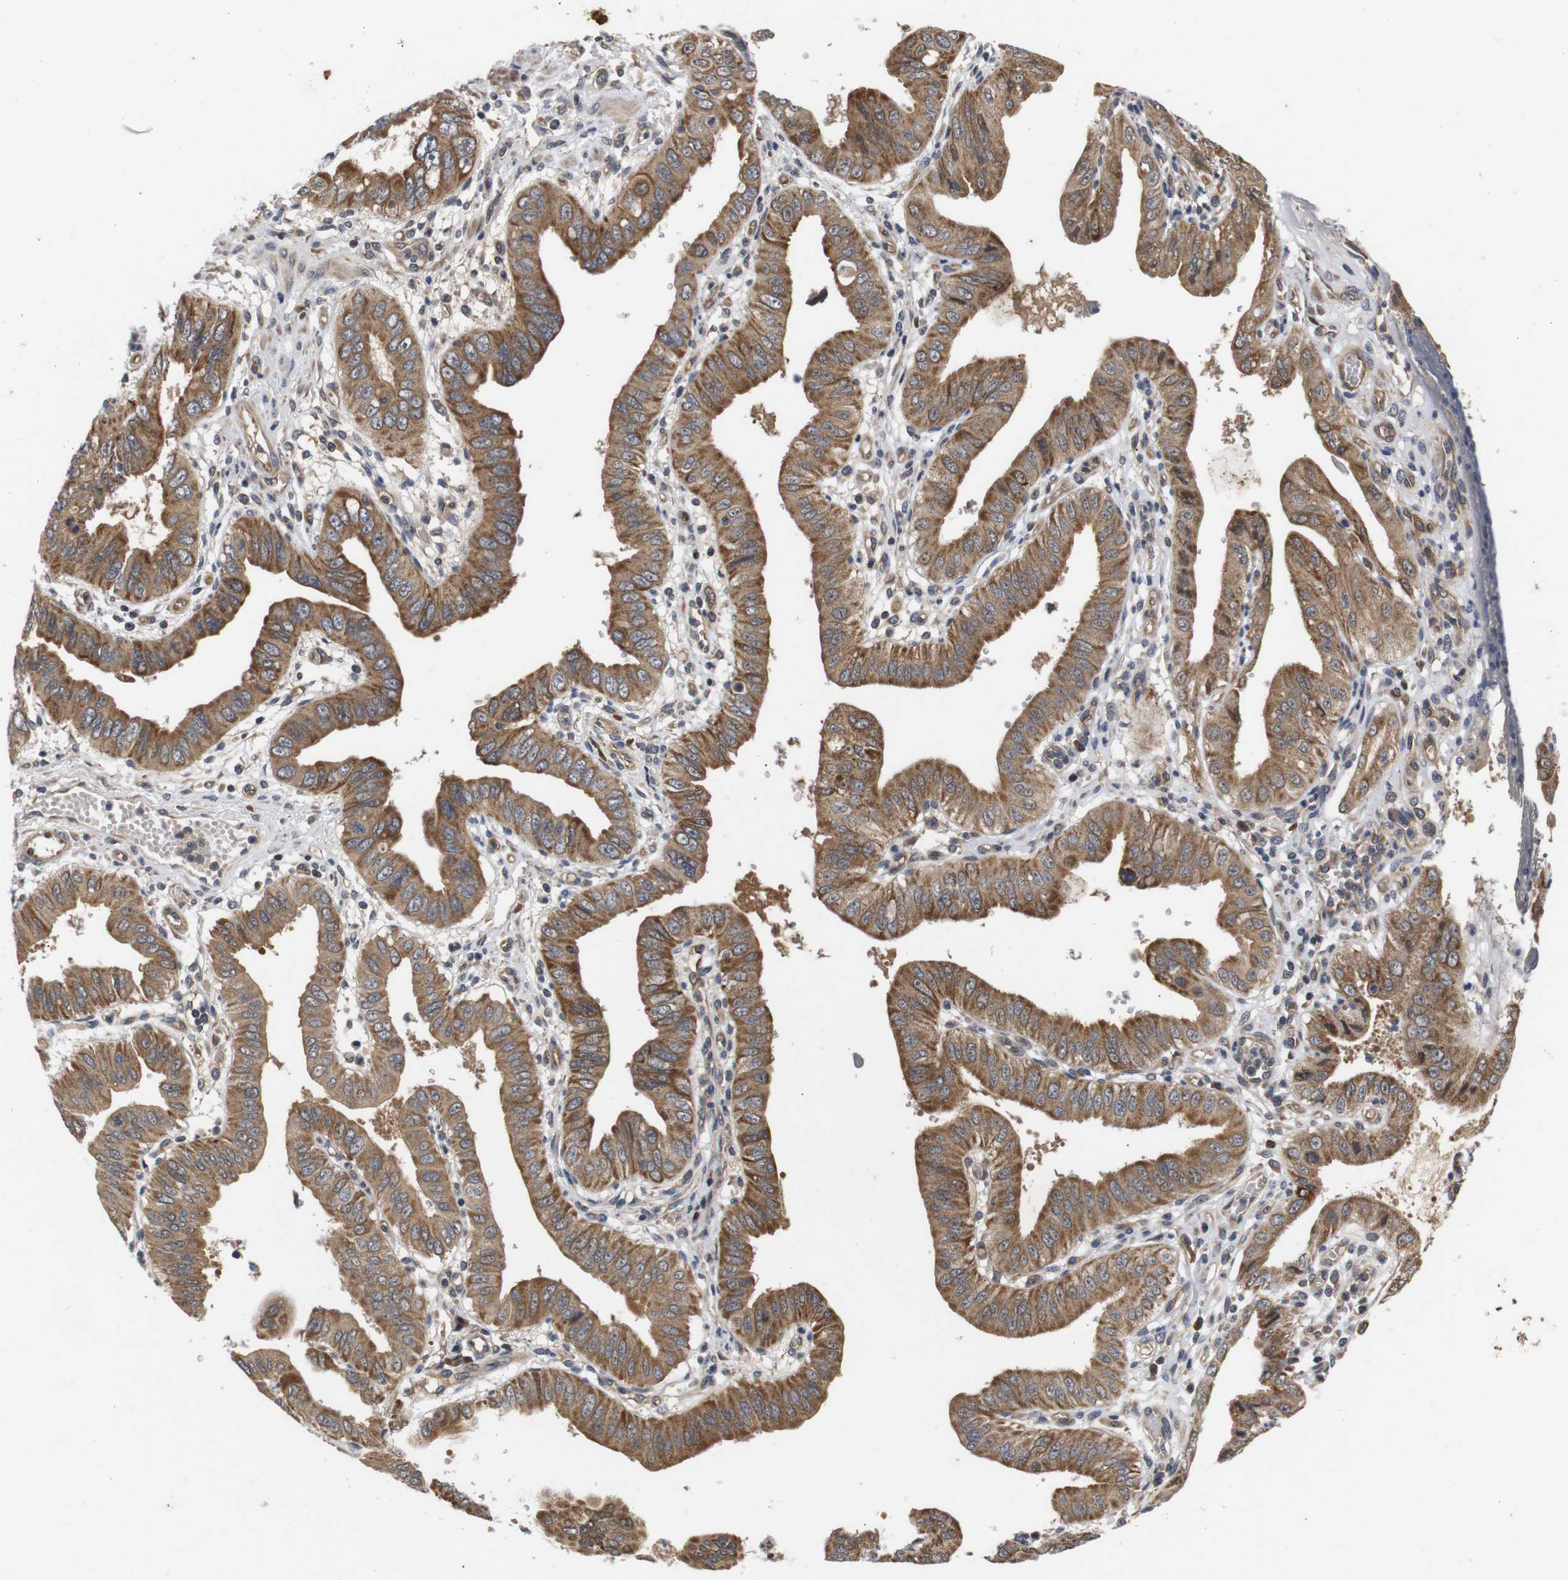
{"staining": {"intensity": "moderate", "quantity": ">75%", "location": "cytoplasmic/membranous"}, "tissue": "pancreatic cancer", "cell_type": "Tumor cells", "image_type": "cancer", "snomed": [{"axis": "morphology", "description": "Normal tissue, NOS"}, {"axis": "topography", "description": "Lymph node"}], "caption": "This image shows pancreatic cancer stained with immunohistochemistry (IHC) to label a protein in brown. The cytoplasmic/membranous of tumor cells show moderate positivity for the protein. Nuclei are counter-stained blue.", "gene": "RIPK1", "patient": {"sex": "male", "age": 50}}